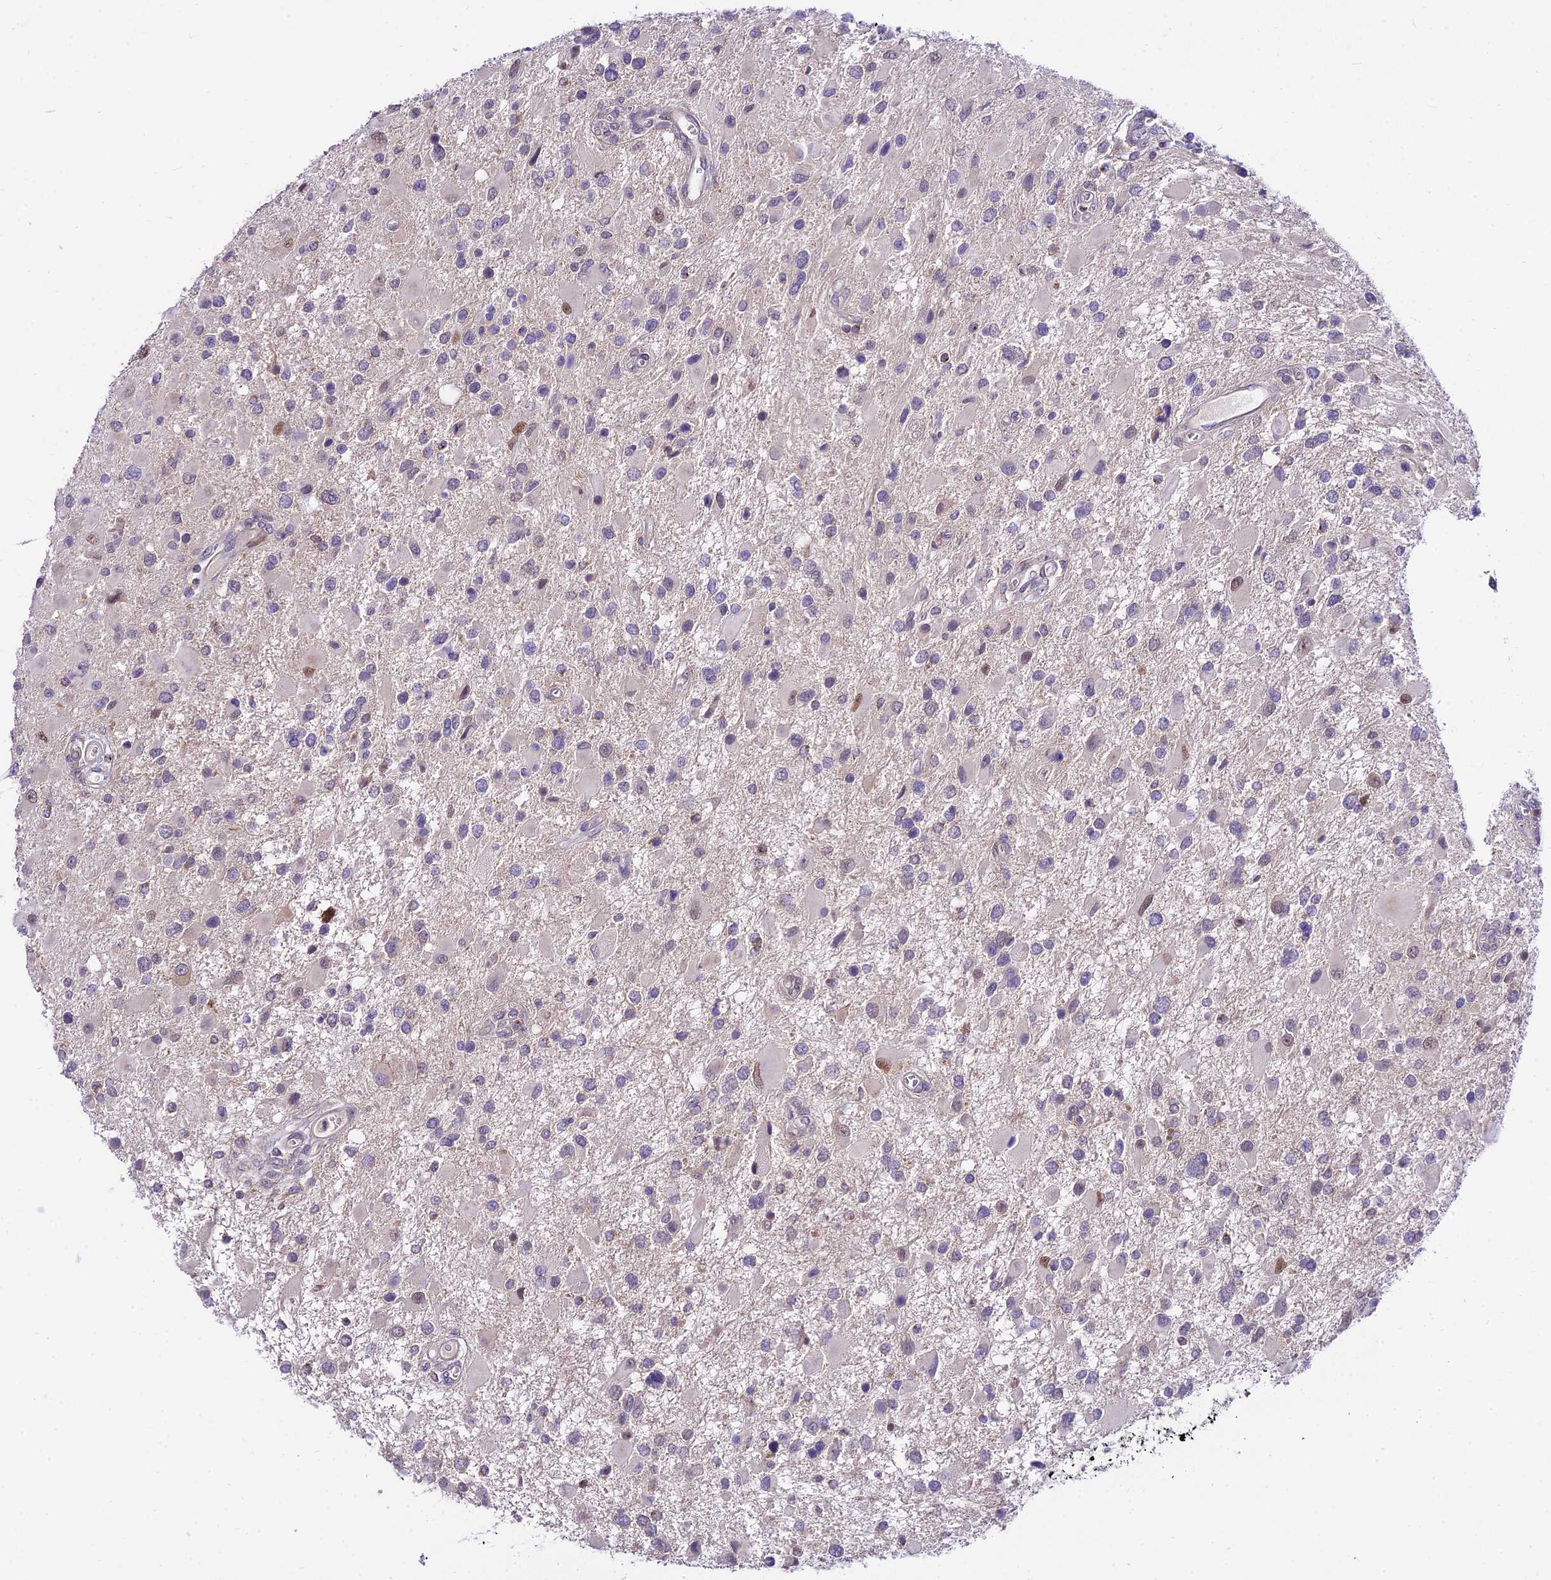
{"staining": {"intensity": "negative", "quantity": "none", "location": "none"}, "tissue": "glioma", "cell_type": "Tumor cells", "image_type": "cancer", "snomed": [{"axis": "morphology", "description": "Glioma, malignant, High grade"}, {"axis": "topography", "description": "Brain"}], "caption": "Tumor cells show no significant staining in malignant glioma (high-grade).", "gene": "C6orf132", "patient": {"sex": "male", "age": 53}}